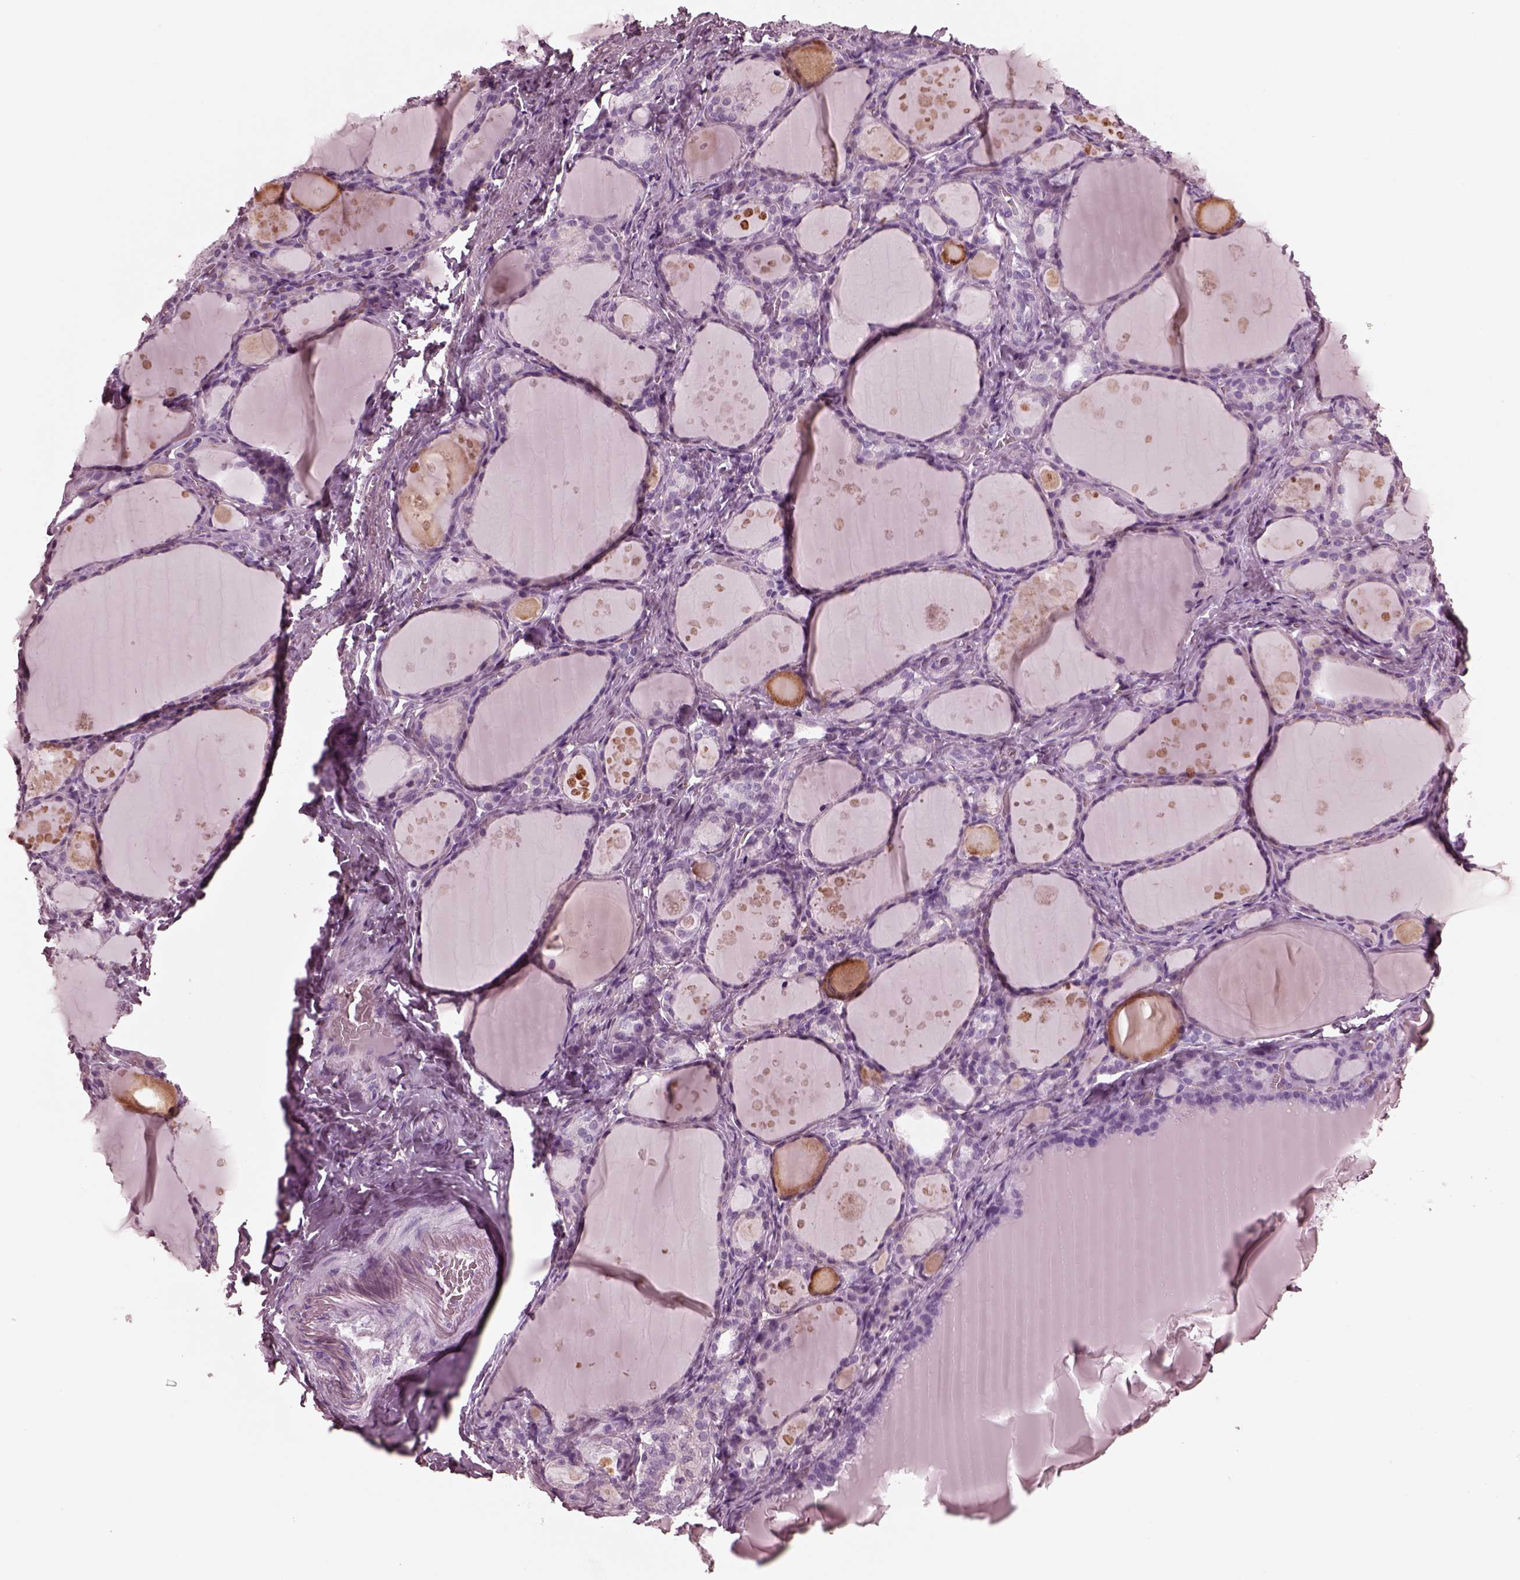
{"staining": {"intensity": "negative", "quantity": "none", "location": "none"}, "tissue": "thyroid gland", "cell_type": "Glandular cells", "image_type": "normal", "snomed": [{"axis": "morphology", "description": "Normal tissue, NOS"}, {"axis": "topography", "description": "Thyroid gland"}], "caption": "Glandular cells are negative for protein expression in normal human thyroid gland. (Stains: DAB immunohistochemistry with hematoxylin counter stain, Microscopy: brightfield microscopy at high magnification).", "gene": "CGA", "patient": {"sex": "male", "age": 68}}